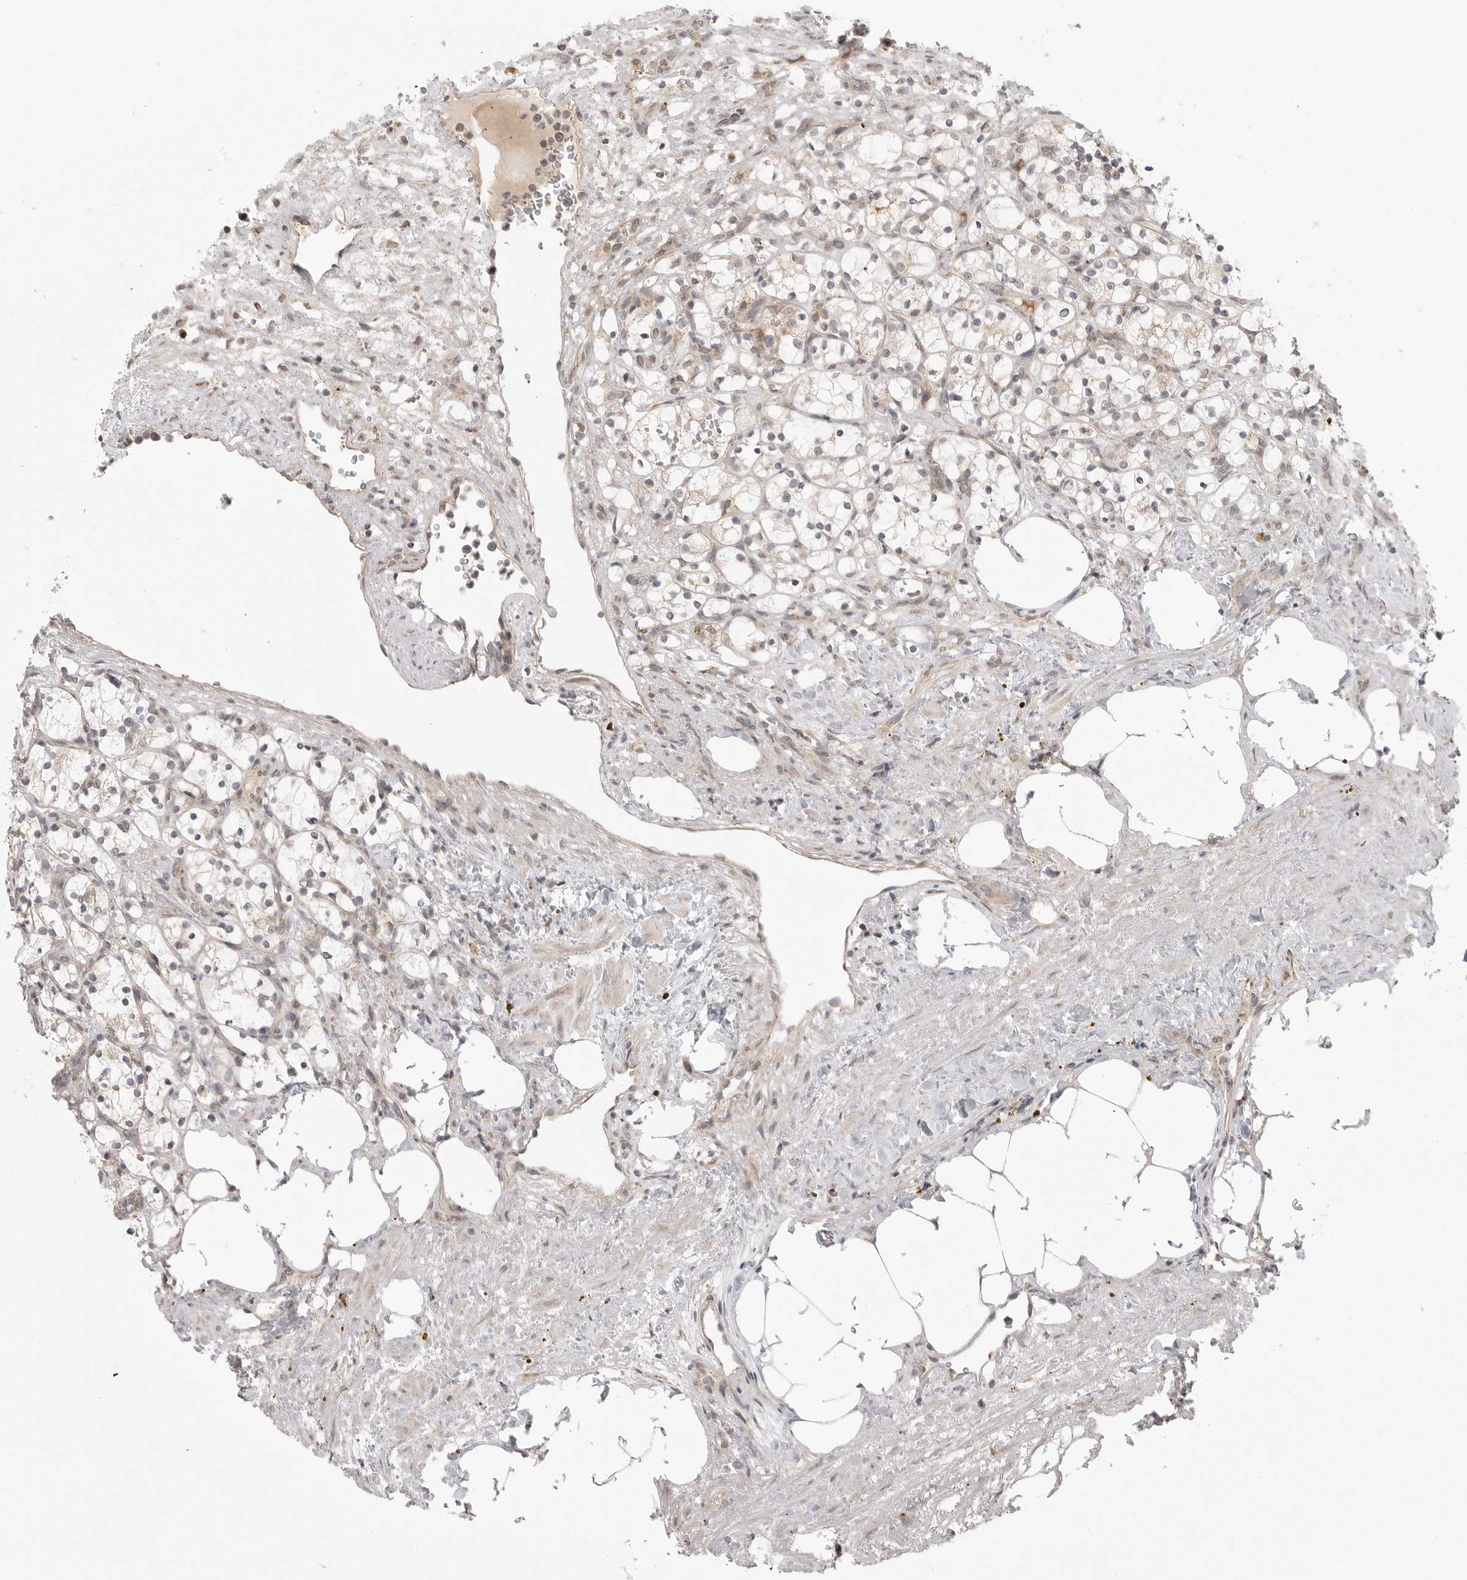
{"staining": {"intensity": "negative", "quantity": "none", "location": "none"}, "tissue": "renal cancer", "cell_type": "Tumor cells", "image_type": "cancer", "snomed": [{"axis": "morphology", "description": "Adenocarcinoma, NOS"}, {"axis": "topography", "description": "Kidney"}], "caption": "The micrograph reveals no staining of tumor cells in renal cancer (adenocarcinoma). The staining was performed using DAB to visualize the protein expression in brown, while the nuclei were stained in blue with hematoxylin (Magnification: 20x).", "gene": "KALRN", "patient": {"sex": "female", "age": 69}}